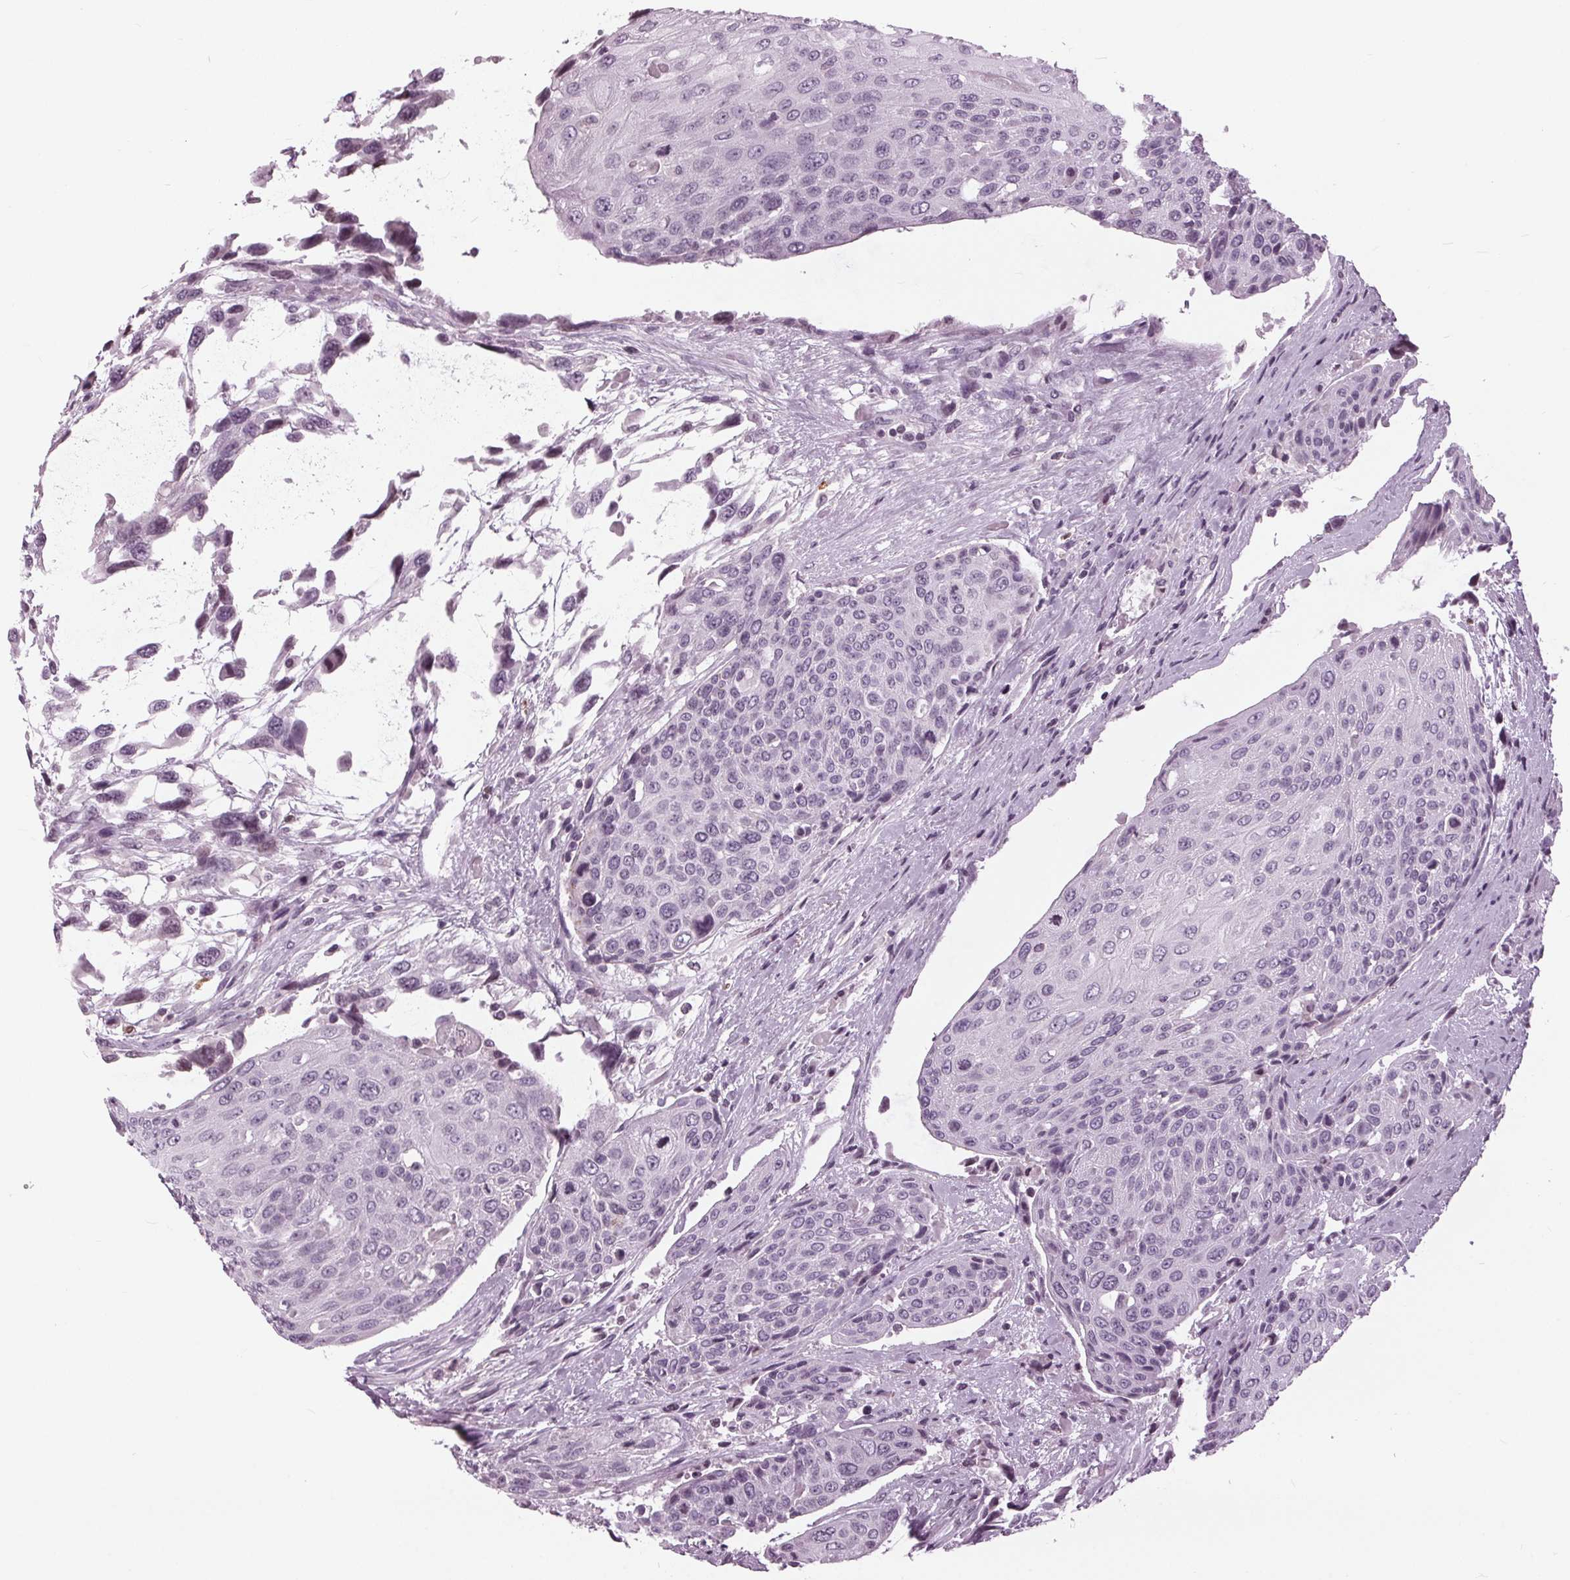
{"staining": {"intensity": "negative", "quantity": "none", "location": "none"}, "tissue": "urothelial cancer", "cell_type": "Tumor cells", "image_type": "cancer", "snomed": [{"axis": "morphology", "description": "Urothelial carcinoma, High grade"}, {"axis": "topography", "description": "Urinary bladder"}], "caption": "There is no significant positivity in tumor cells of high-grade urothelial carcinoma.", "gene": "SLC9A4", "patient": {"sex": "female", "age": 70}}